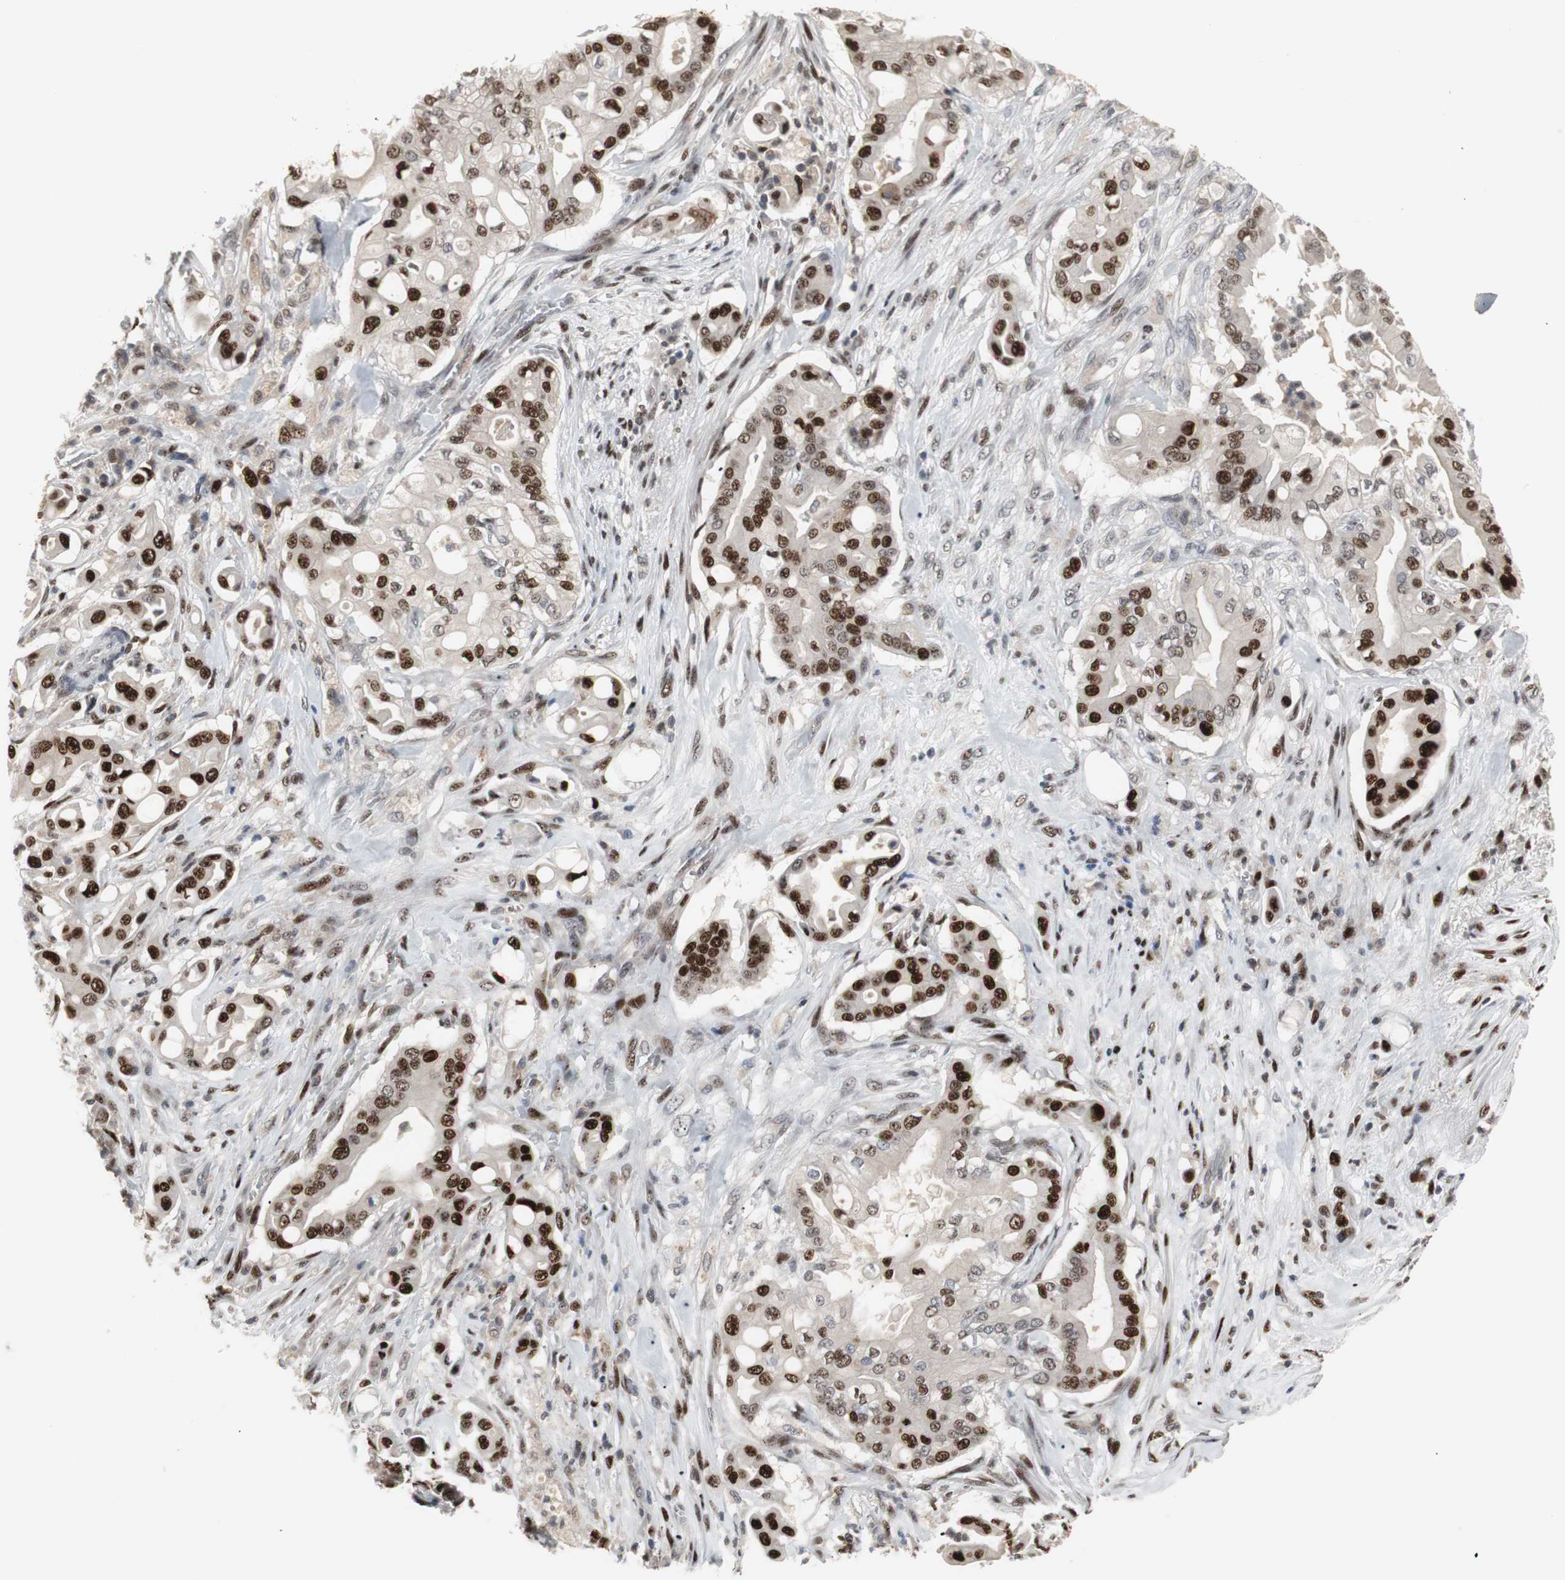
{"staining": {"intensity": "moderate", "quantity": "<25%", "location": "nuclear"}, "tissue": "liver cancer", "cell_type": "Tumor cells", "image_type": "cancer", "snomed": [{"axis": "morphology", "description": "Cholangiocarcinoma"}, {"axis": "topography", "description": "Liver"}], "caption": "Liver cholangiocarcinoma tissue exhibits moderate nuclear staining in about <25% of tumor cells, visualized by immunohistochemistry.", "gene": "GRK2", "patient": {"sex": "female", "age": 68}}